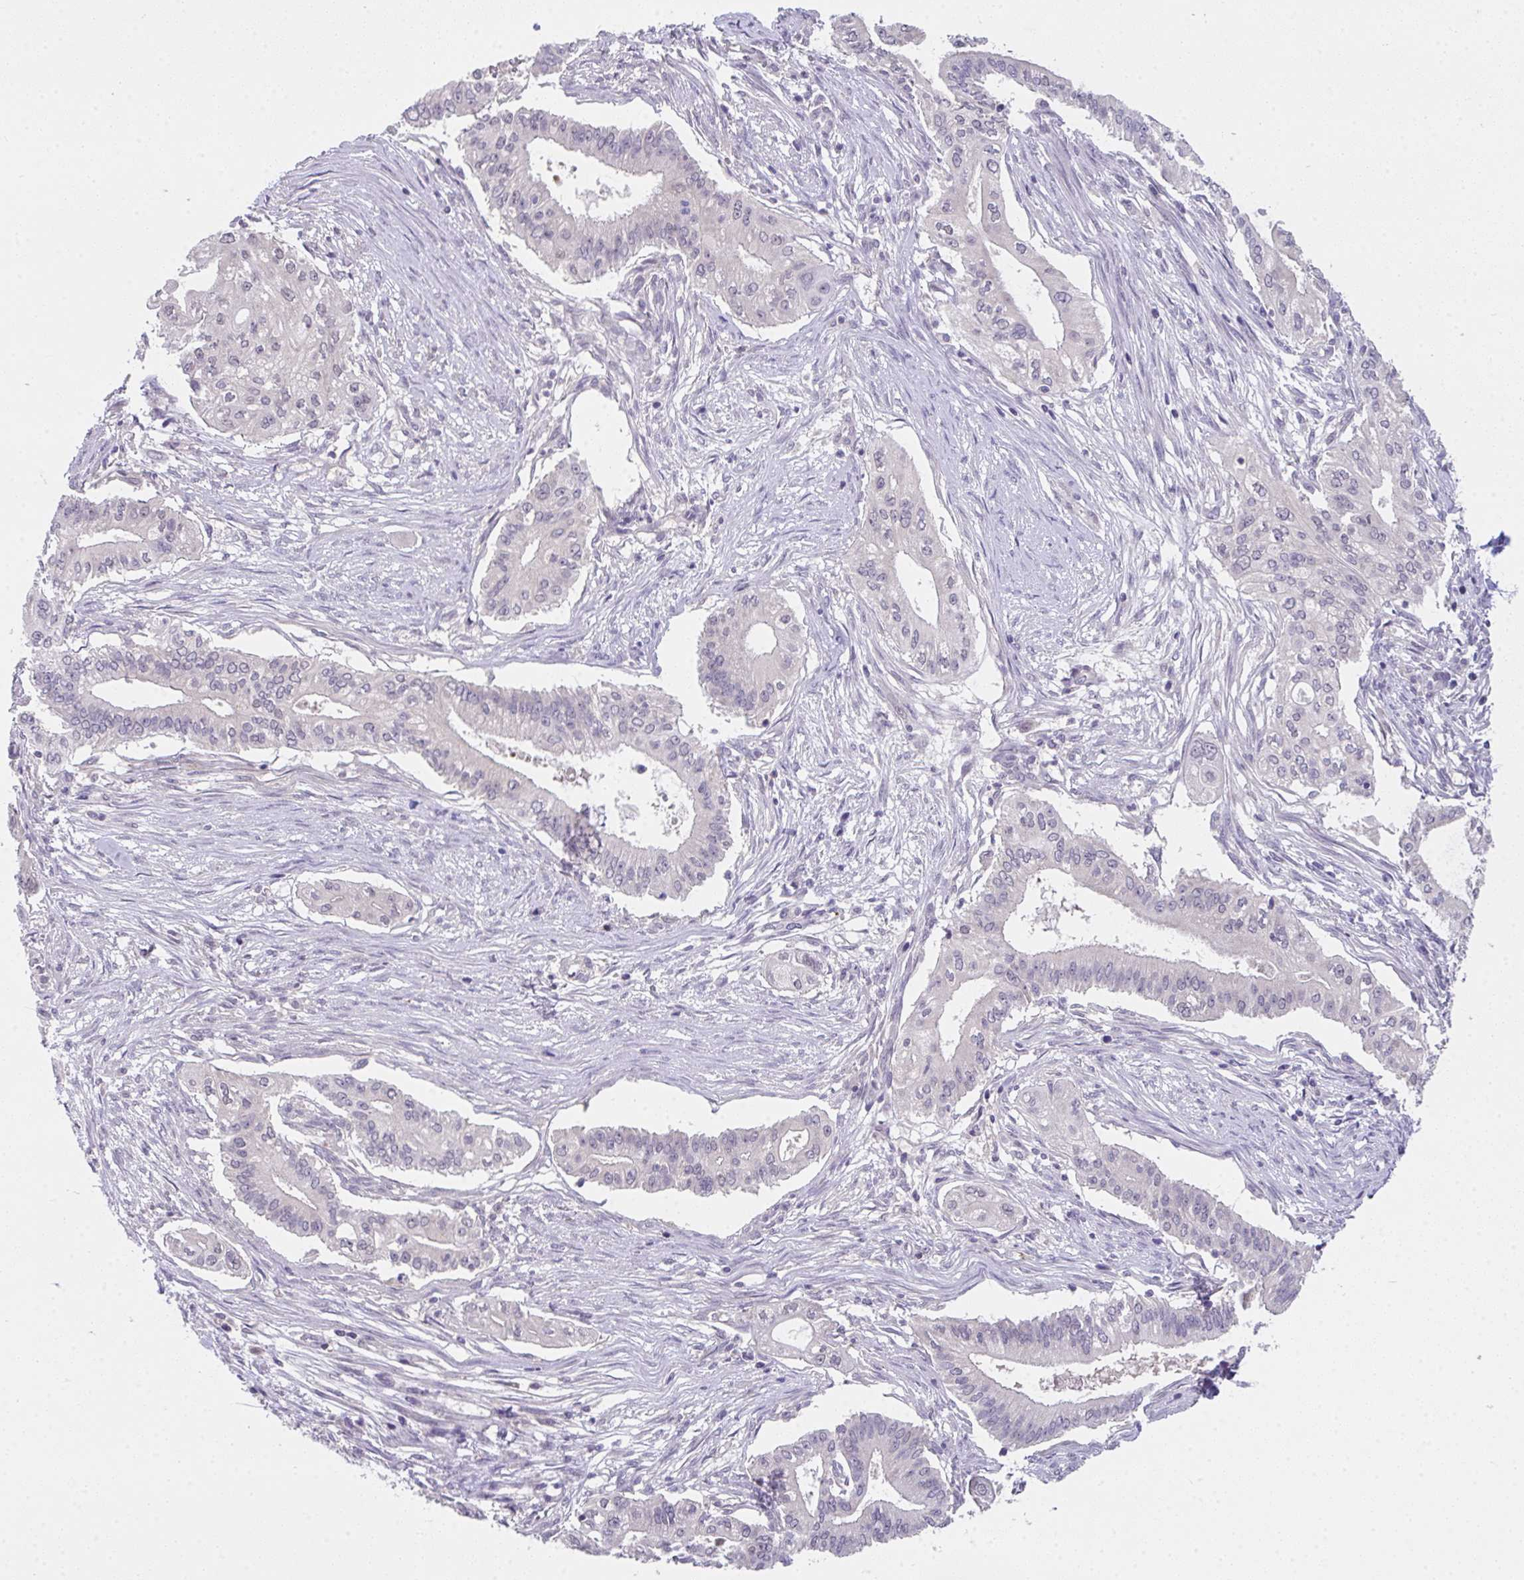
{"staining": {"intensity": "negative", "quantity": "none", "location": "none"}, "tissue": "pancreatic cancer", "cell_type": "Tumor cells", "image_type": "cancer", "snomed": [{"axis": "morphology", "description": "Adenocarcinoma, NOS"}, {"axis": "topography", "description": "Pancreas"}], "caption": "This is a micrograph of immunohistochemistry (IHC) staining of pancreatic cancer, which shows no staining in tumor cells. (DAB (3,3'-diaminobenzidine) immunohistochemistry (IHC) visualized using brightfield microscopy, high magnification).", "gene": "GLTPD2", "patient": {"sex": "female", "age": 68}}